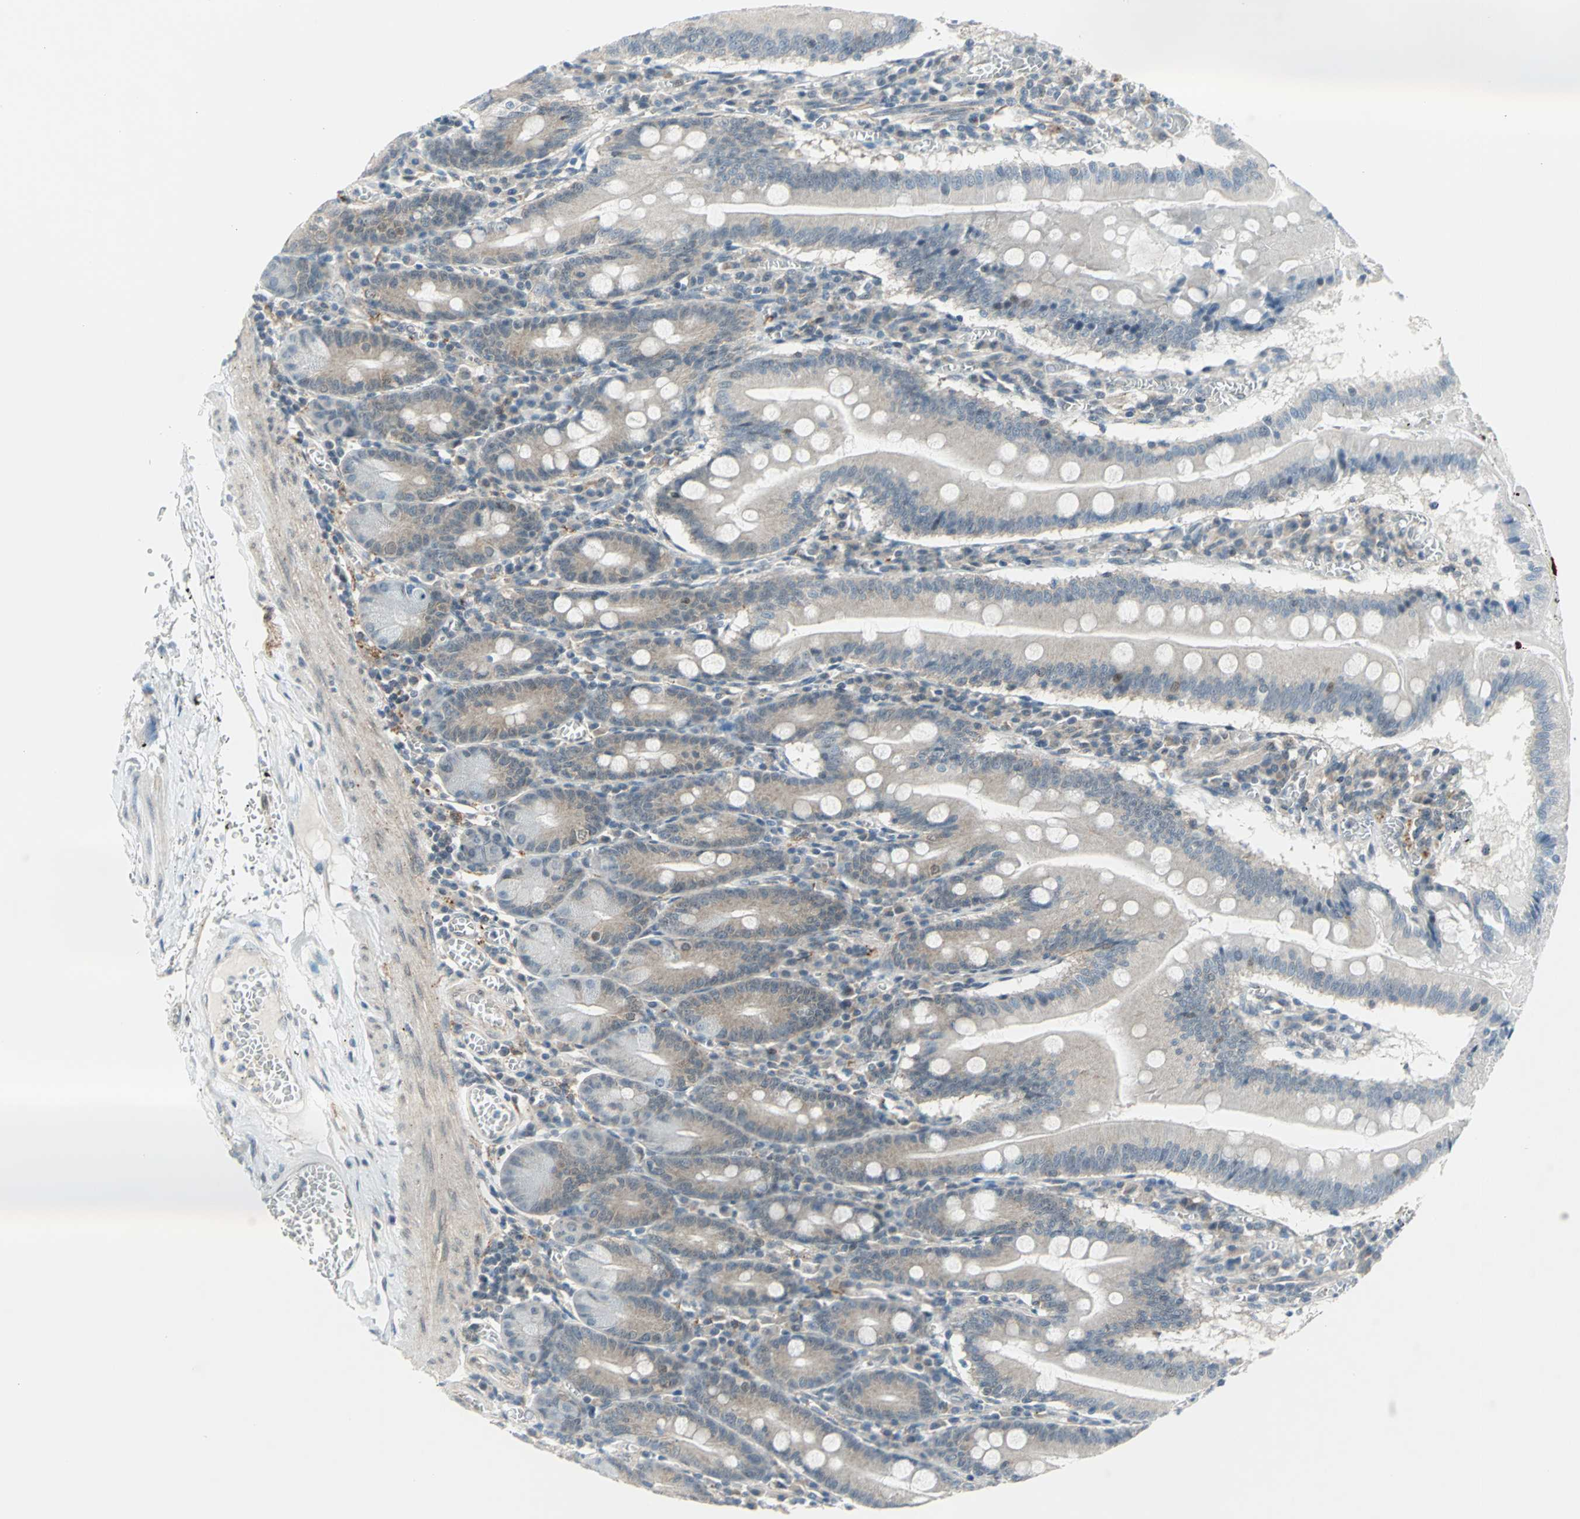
{"staining": {"intensity": "weak", "quantity": "25%-75%", "location": "cytoplasmic/membranous"}, "tissue": "small intestine", "cell_type": "Glandular cells", "image_type": "normal", "snomed": [{"axis": "morphology", "description": "Normal tissue, NOS"}, {"axis": "topography", "description": "Small intestine"}], "caption": "Immunohistochemical staining of normal human small intestine shows 25%-75% levels of weak cytoplasmic/membranous protein expression in approximately 25%-75% of glandular cells.", "gene": "PIN1", "patient": {"sex": "male", "age": 71}}